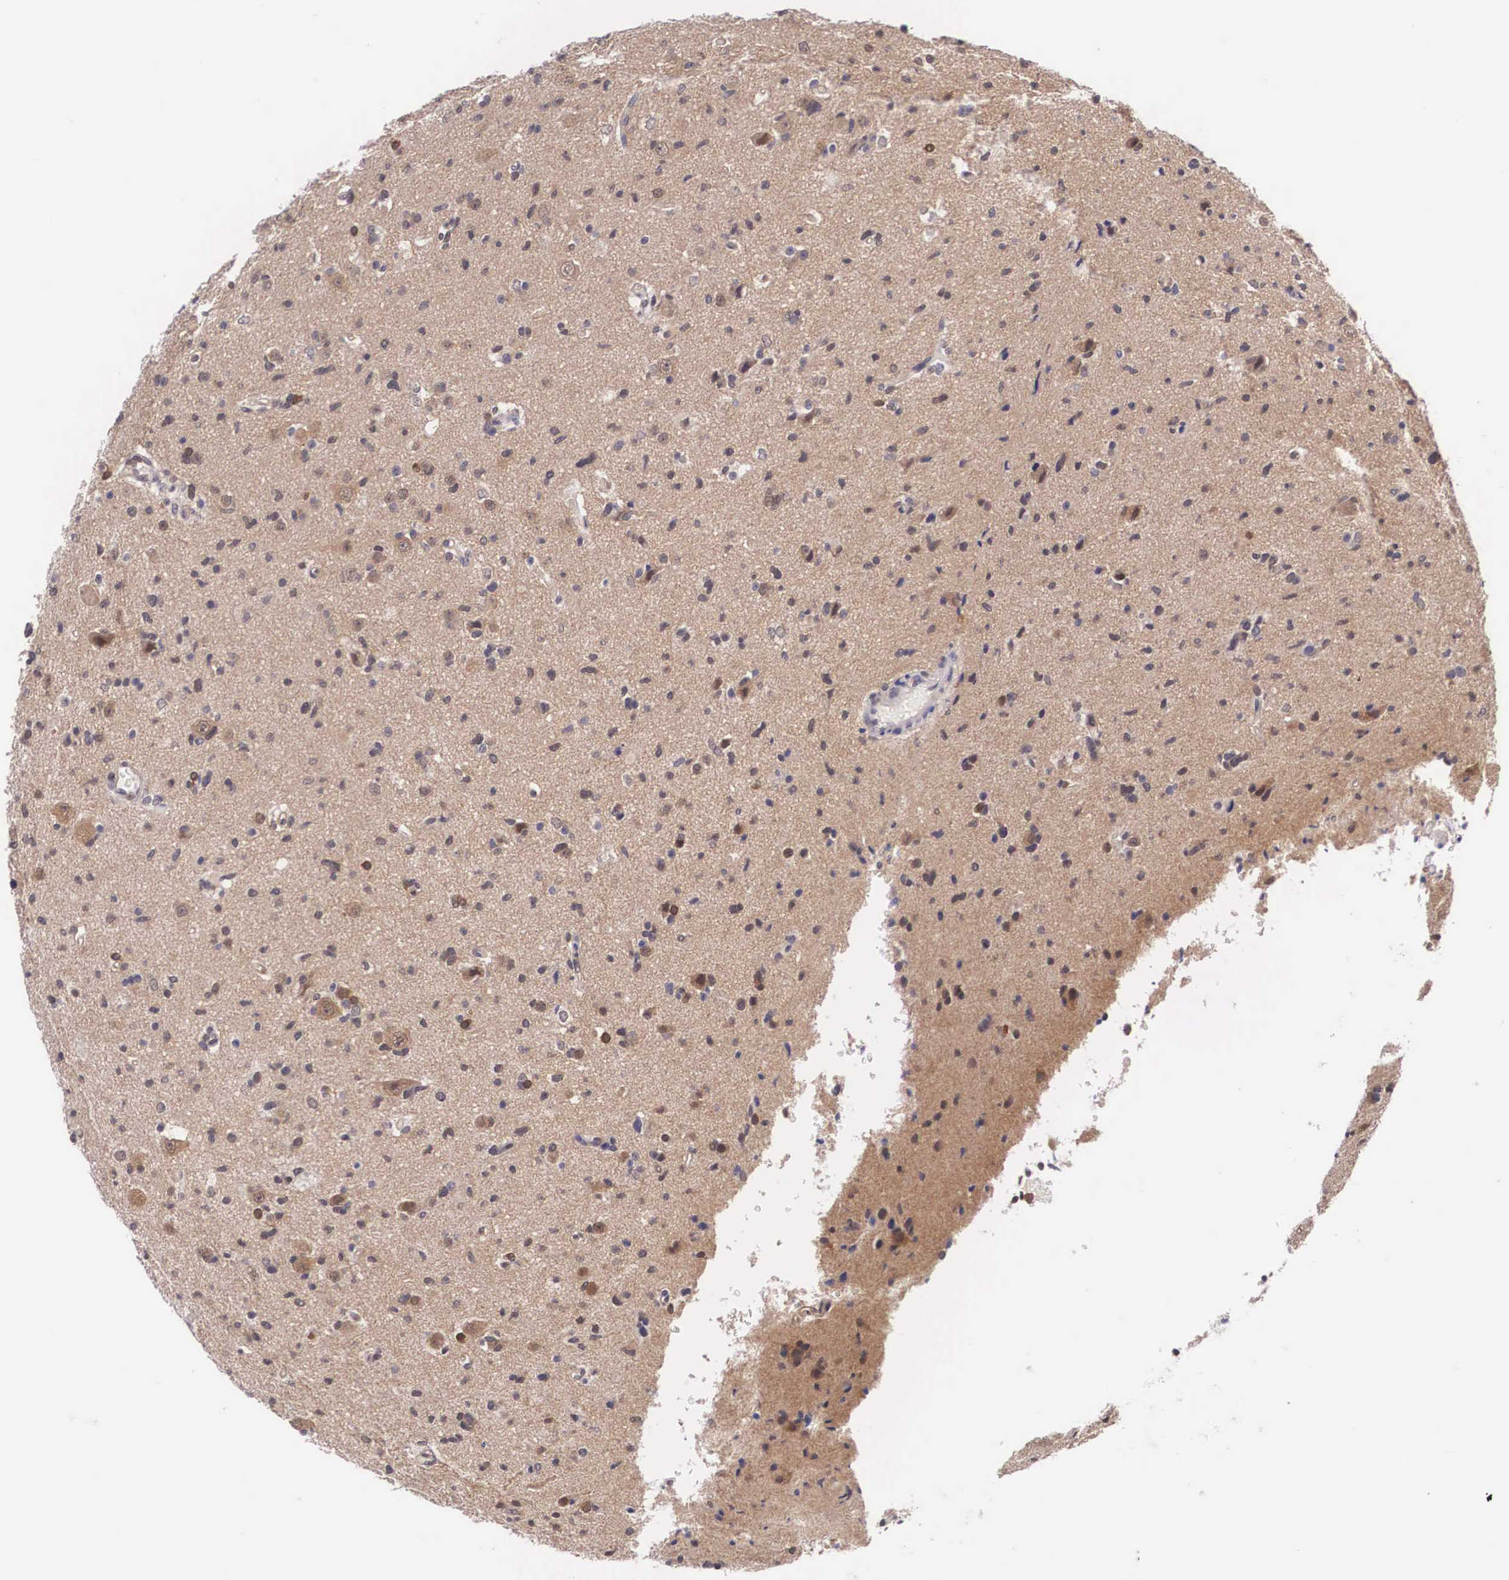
{"staining": {"intensity": "weak", "quantity": "<25%", "location": "cytoplasmic/membranous"}, "tissue": "glioma", "cell_type": "Tumor cells", "image_type": "cancer", "snomed": [{"axis": "morphology", "description": "Glioma, malignant, Low grade"}, {"axis": "topography", "description": "Brain"}], "caption": "Image shows no protein expression in tumor cells of glioma tissue.", "gene": "IGBP1", "patient": {"sex": "female", "age": 46}}